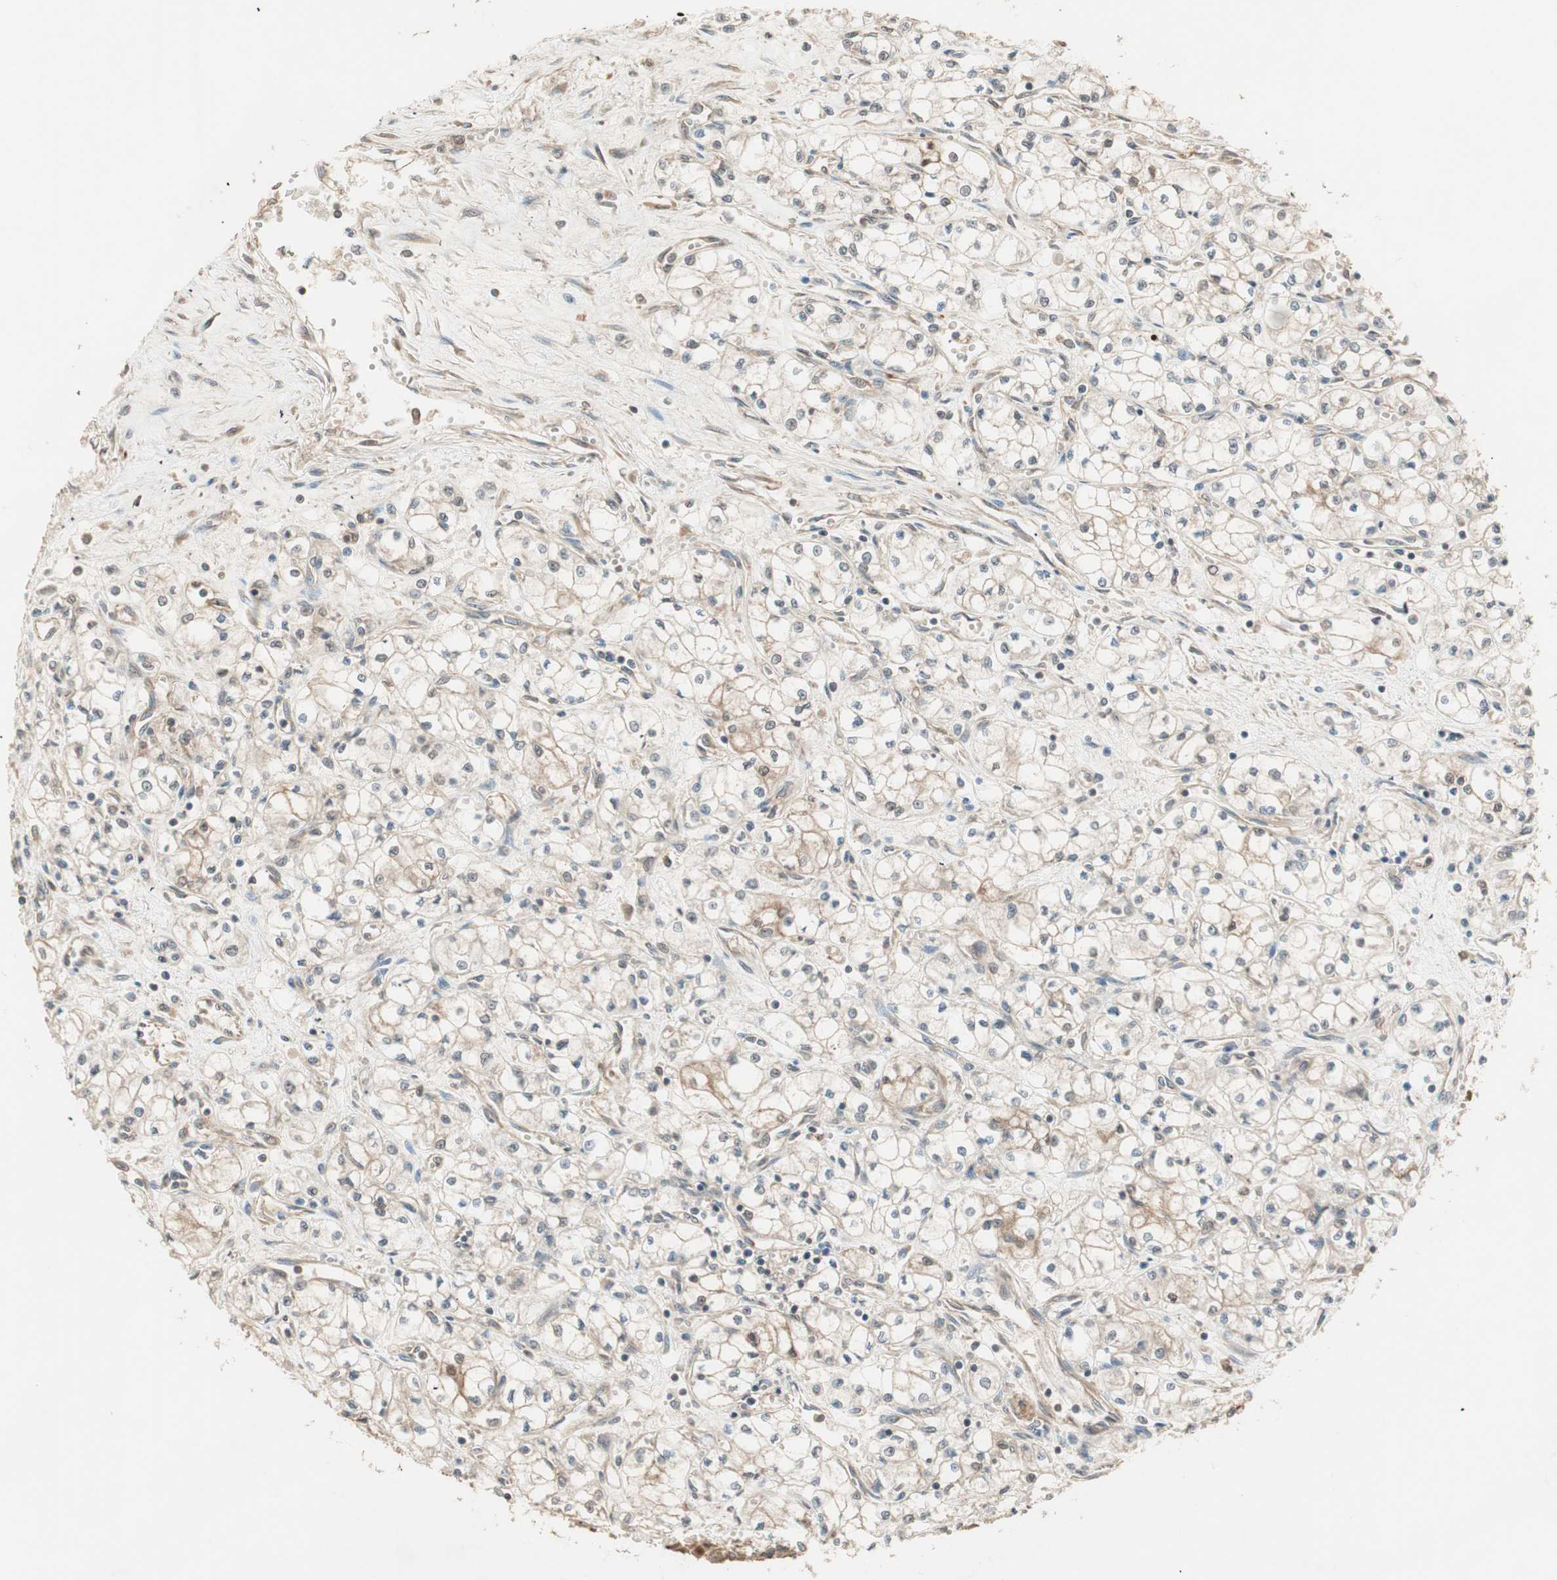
{"staining": {"intensity": "weak", "quantity": "25%-75%", "location": "cytoplasmic/membranous"}, "tissue": "renal cancer", "cell_type": "Tumor cells", "image_type": "cancer", "snomed": [{"axis": "morphology", "description": "Normal tissue, NOS"}, {"axis": "morphology", "description": "Adenocarcinoma, NOS"}, {"axis": "topography", "description": "Kidney"}], "caption": "Renal cancer stained for a protein reveals weak cytoplasmic/membranous positivity in tumor cells.", "gene": "ZSCAN31", "patient": {"sex": "male", "age": 59}}